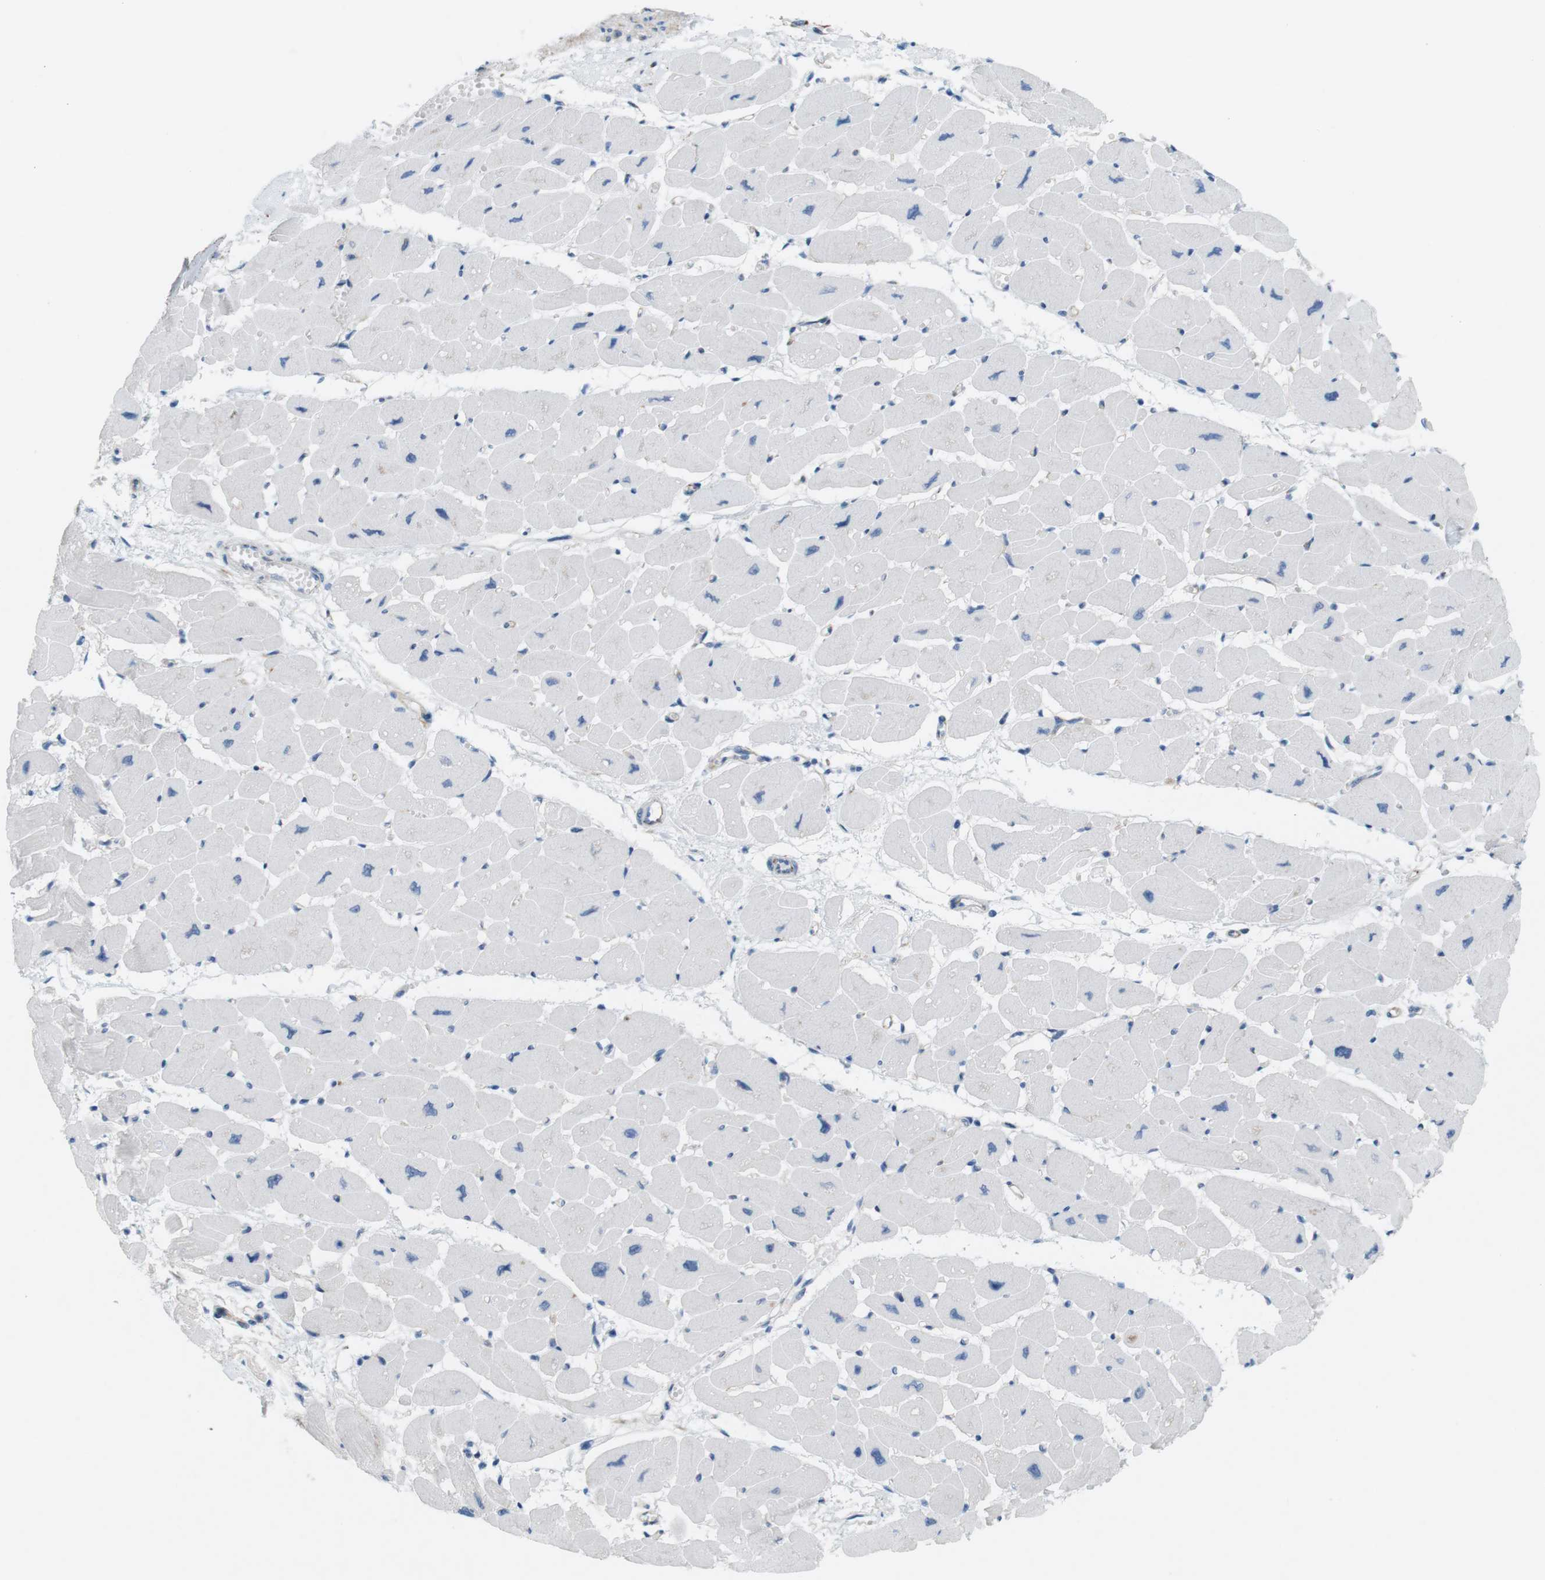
{"staining": {"intensity": "negative", "quantity": "none", "location": "none"}, "tissue": "heart muscle", "cell_type": "Cardiomyocytes", "image_type": "normal", "snomed": [{"axis": "morphology", "description": "Normal tissue, NOS"}, {"axis": "topography", "description": "Heart"}], "caption": "DAB immunohistochemical staining of benign heart muscle reveals no significant staining in cardiomyocytes. (Brightfield microscopy of DAB IHC at high magnification).", "gene": "MYH9", "patient": {"sex": "female", "age": 54}}